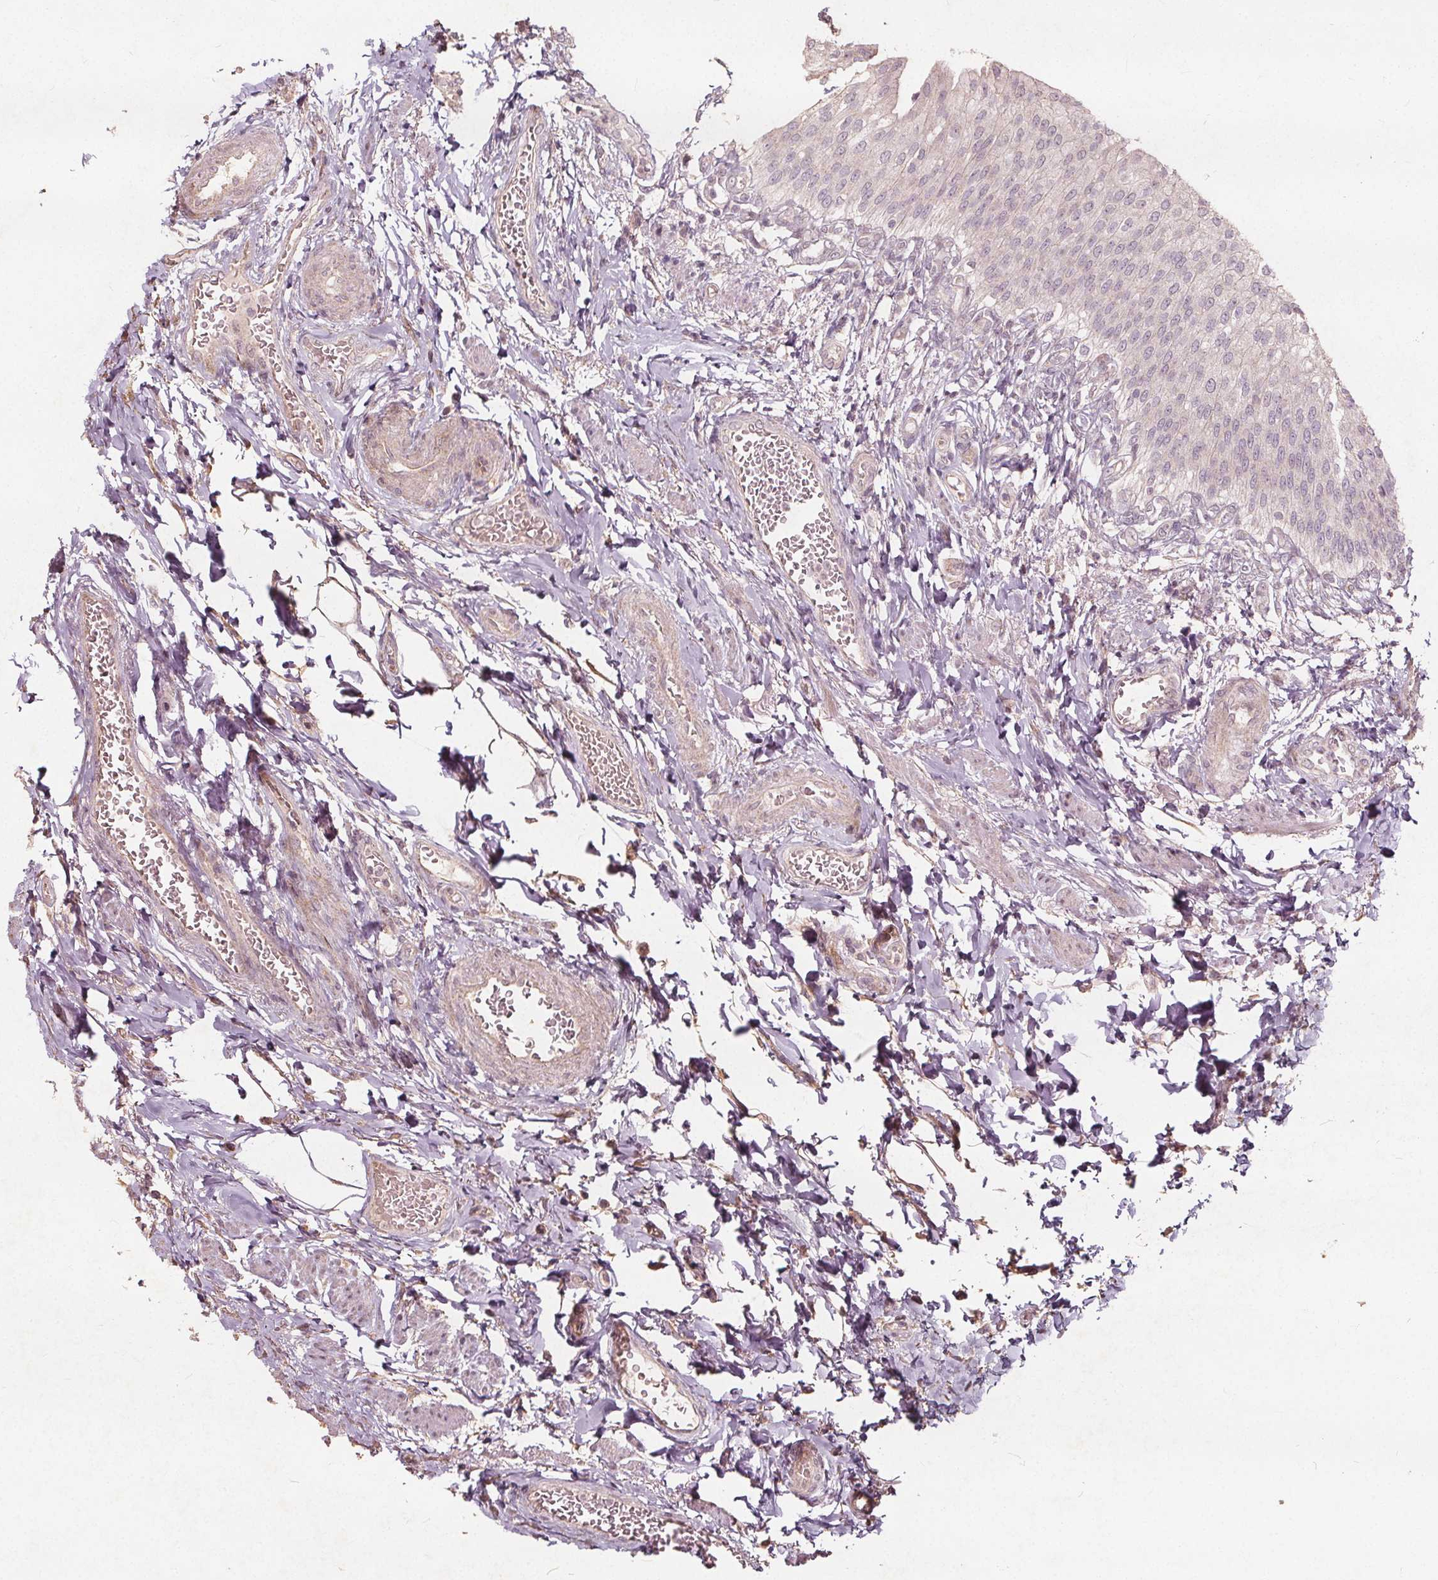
{"staining": {"intensity": "weak", "quantity": "<25%", "location": "cytoplasmic/membranous"}, "tissue": "urinary bladder", "cell_type": "Urothelial cells", "image_type": "normal", "snomed": [{"axis": "morphology", "description": "Normal tissue, NOS"}, {"axis": "topography", "description": "Urinary bladder"}, {"axis": "topography", "description": "Peripheral nerve tissue"}], "caption": "High power microscopy photomicrograph of an IHC histopathology image of benign urinary bladder, revealing no significant staining in urothelial cells. Nuclei are stained in blue.", "gene": "PTPRT", "patient": {"sex": "female", "age": 60}}